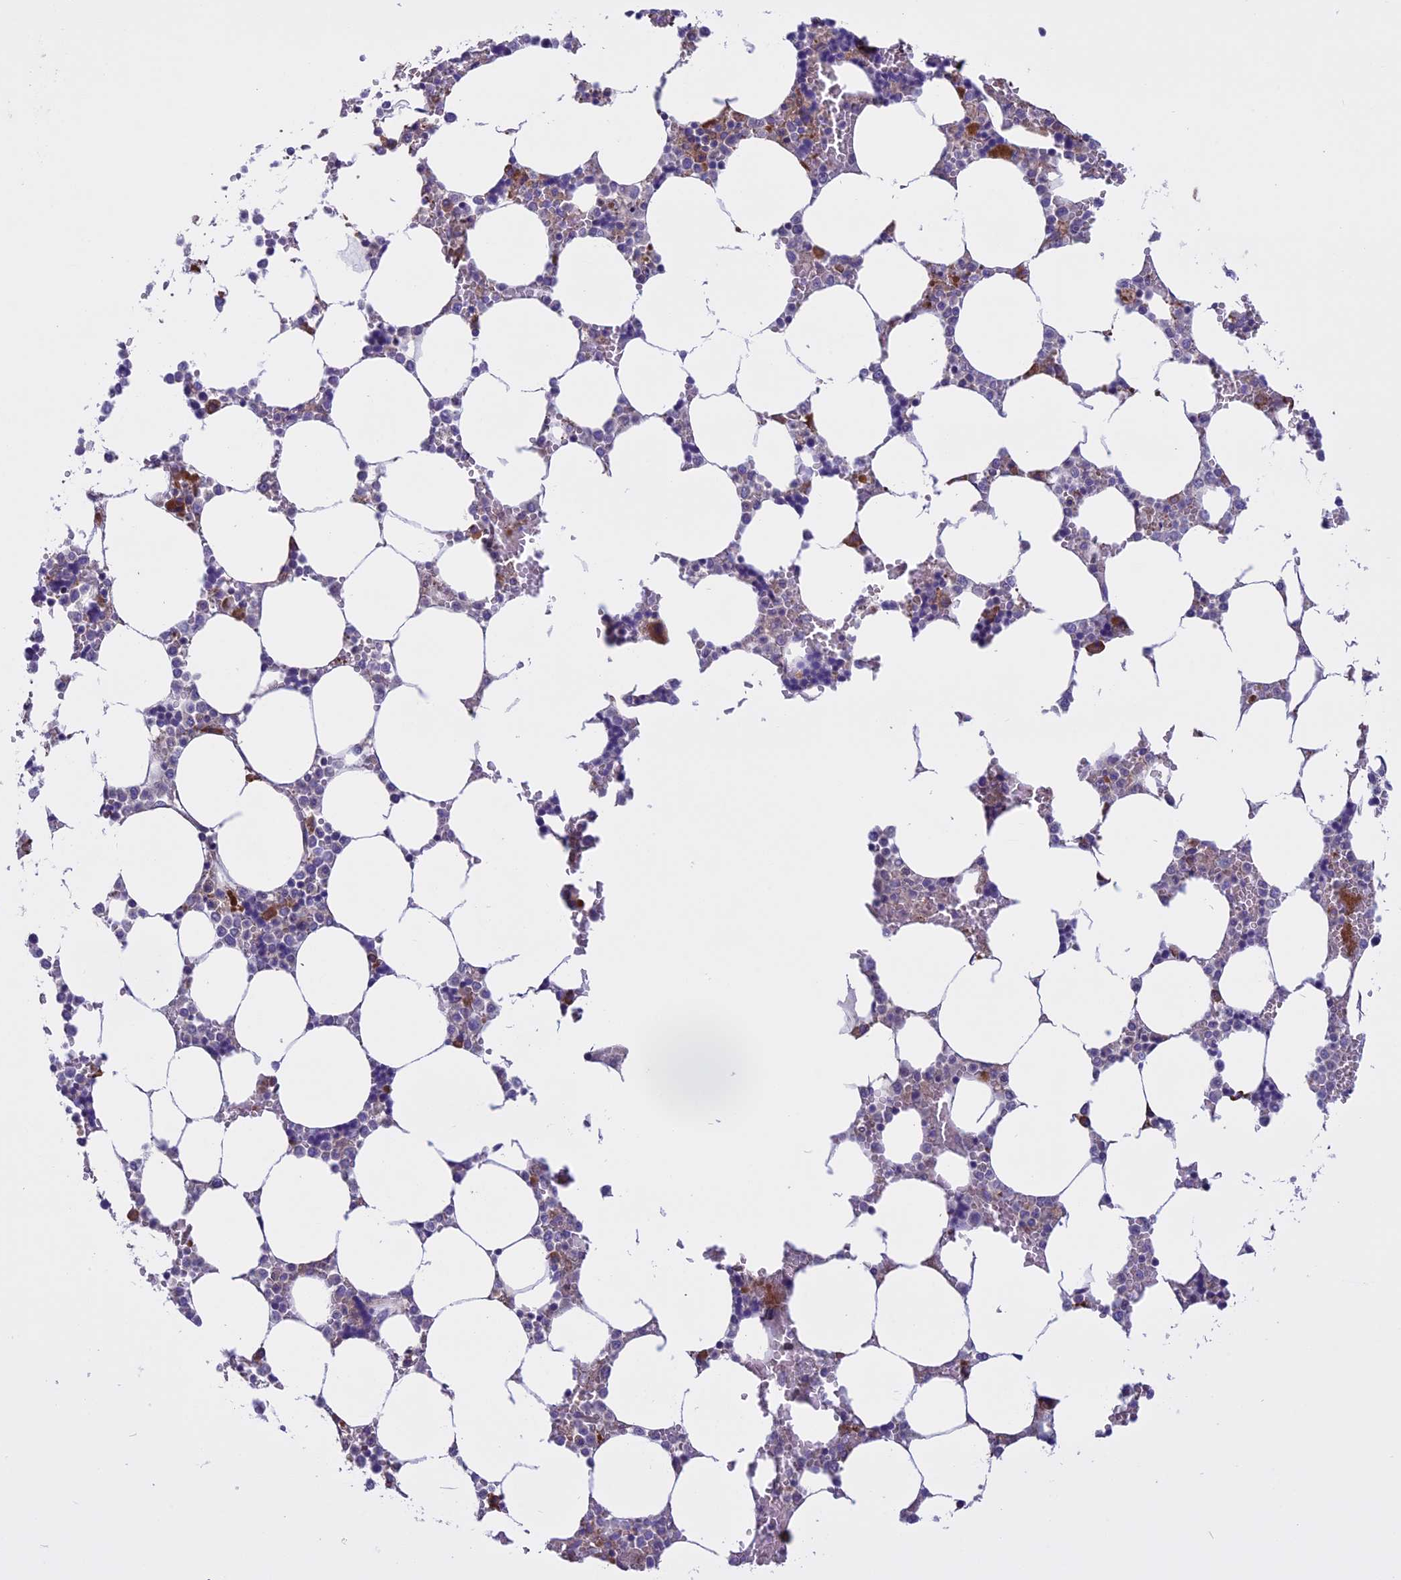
{"staining": {"intensity": "weak", "quantity": "25%-75%", "location": "cytoplasmic/membranous"}, "tissue": "bone marrow", "cell_type": "Hematopoietic cells", "image_type": "normal", "snomed": [{"axis": "morphology", "description": "Normal tissue, NOS"}, {"axis": "topography", "description": "Bone marrow"}], "caption": "A brown stain labels weak cytoplasmic/membranous positivity of a protein in hematopoietic cells of benign bone marrow. (IHC, brightfield microscopy, high magnification).", "gene": "DCTN5", "patient": {"sex": "male", "age": 64}}